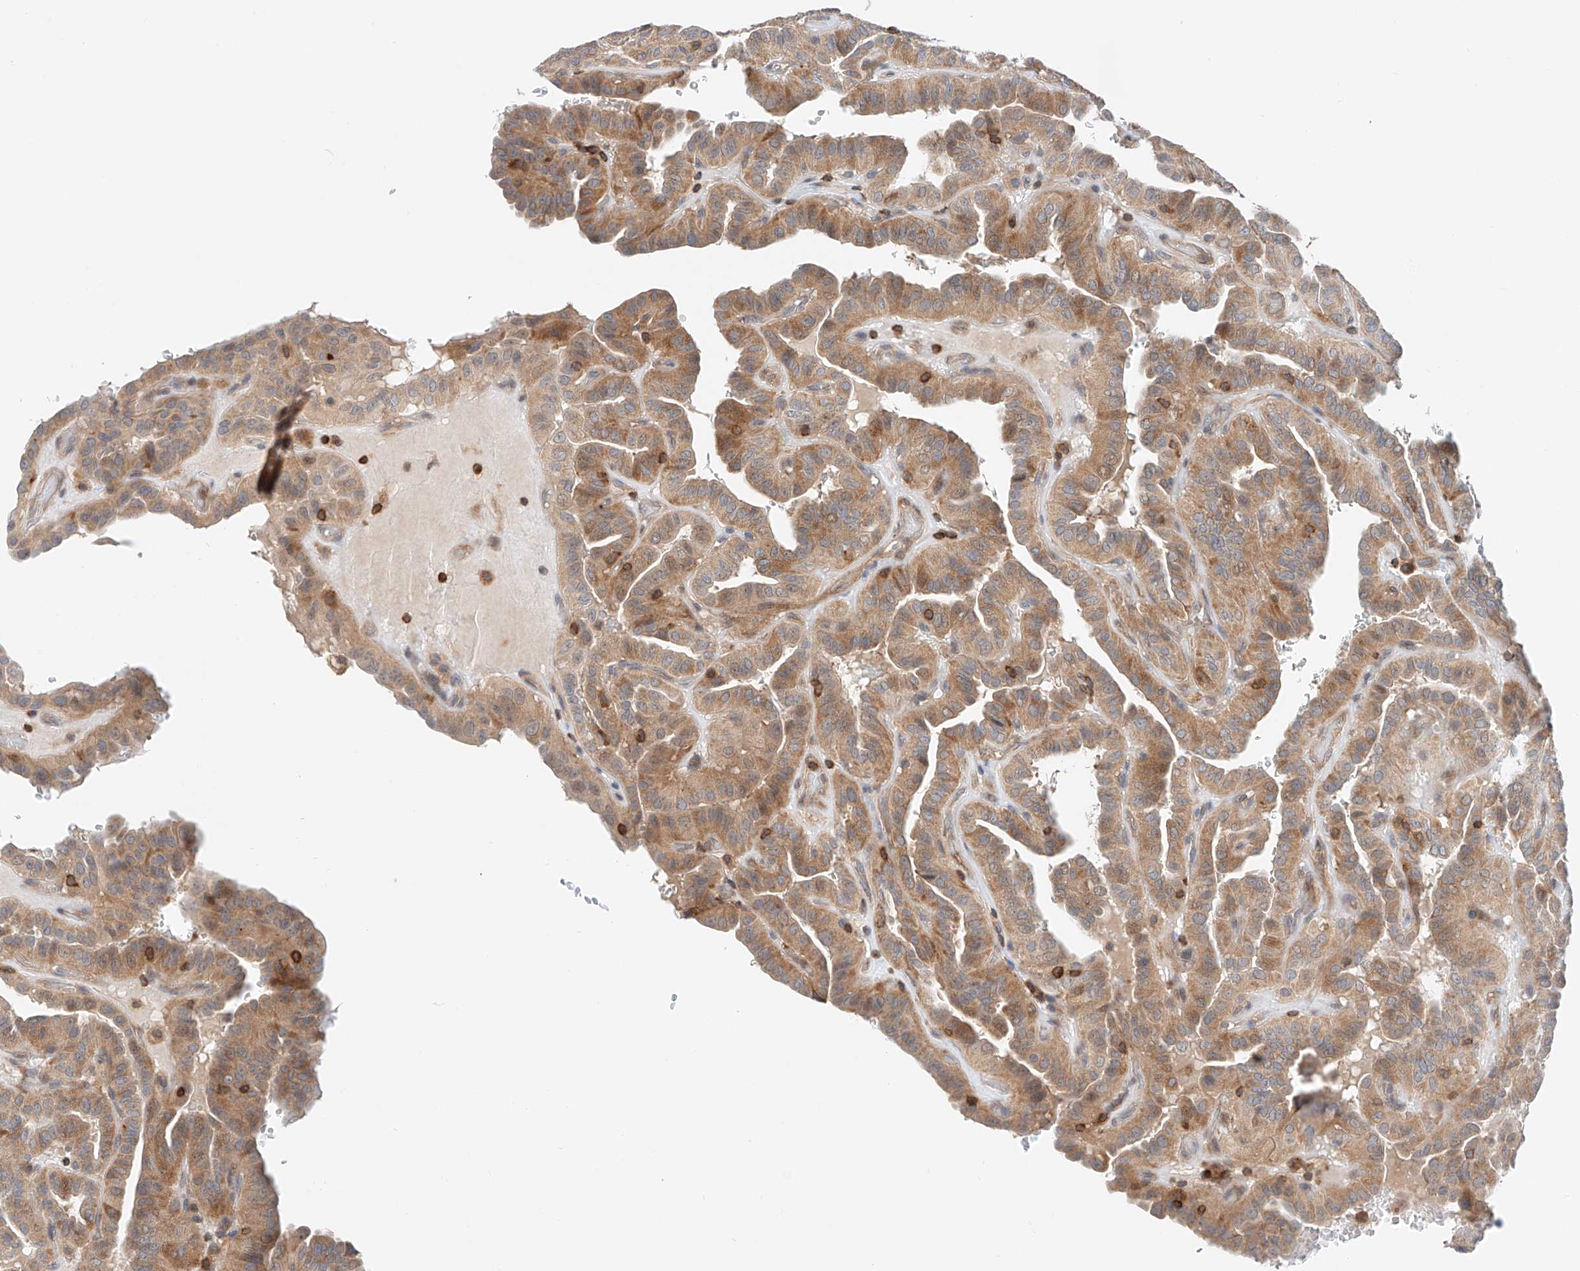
{"staining": {"intensity": "moderate", "quantity": ">75%", "location": "cytoplasmic/membranous"}, "tissue": "thyroid cancer", "cell_type": "Tumor cells", "image_type": "cancer", "snomed": [{"axis": "morphology", "description": "Papillary adenocarcinoma, NOS"}, {"axis": "topography", "description": "Thyroid gland"}], "caption": "A histopathology image of human papillary adenocarcinoma (thyroid) stained for a protein exhibits moderate cytoplasmic/membranous brown staining in tumor cells.", "gene": "MFN2", "patient": {"sex": "male", "age": 77}}